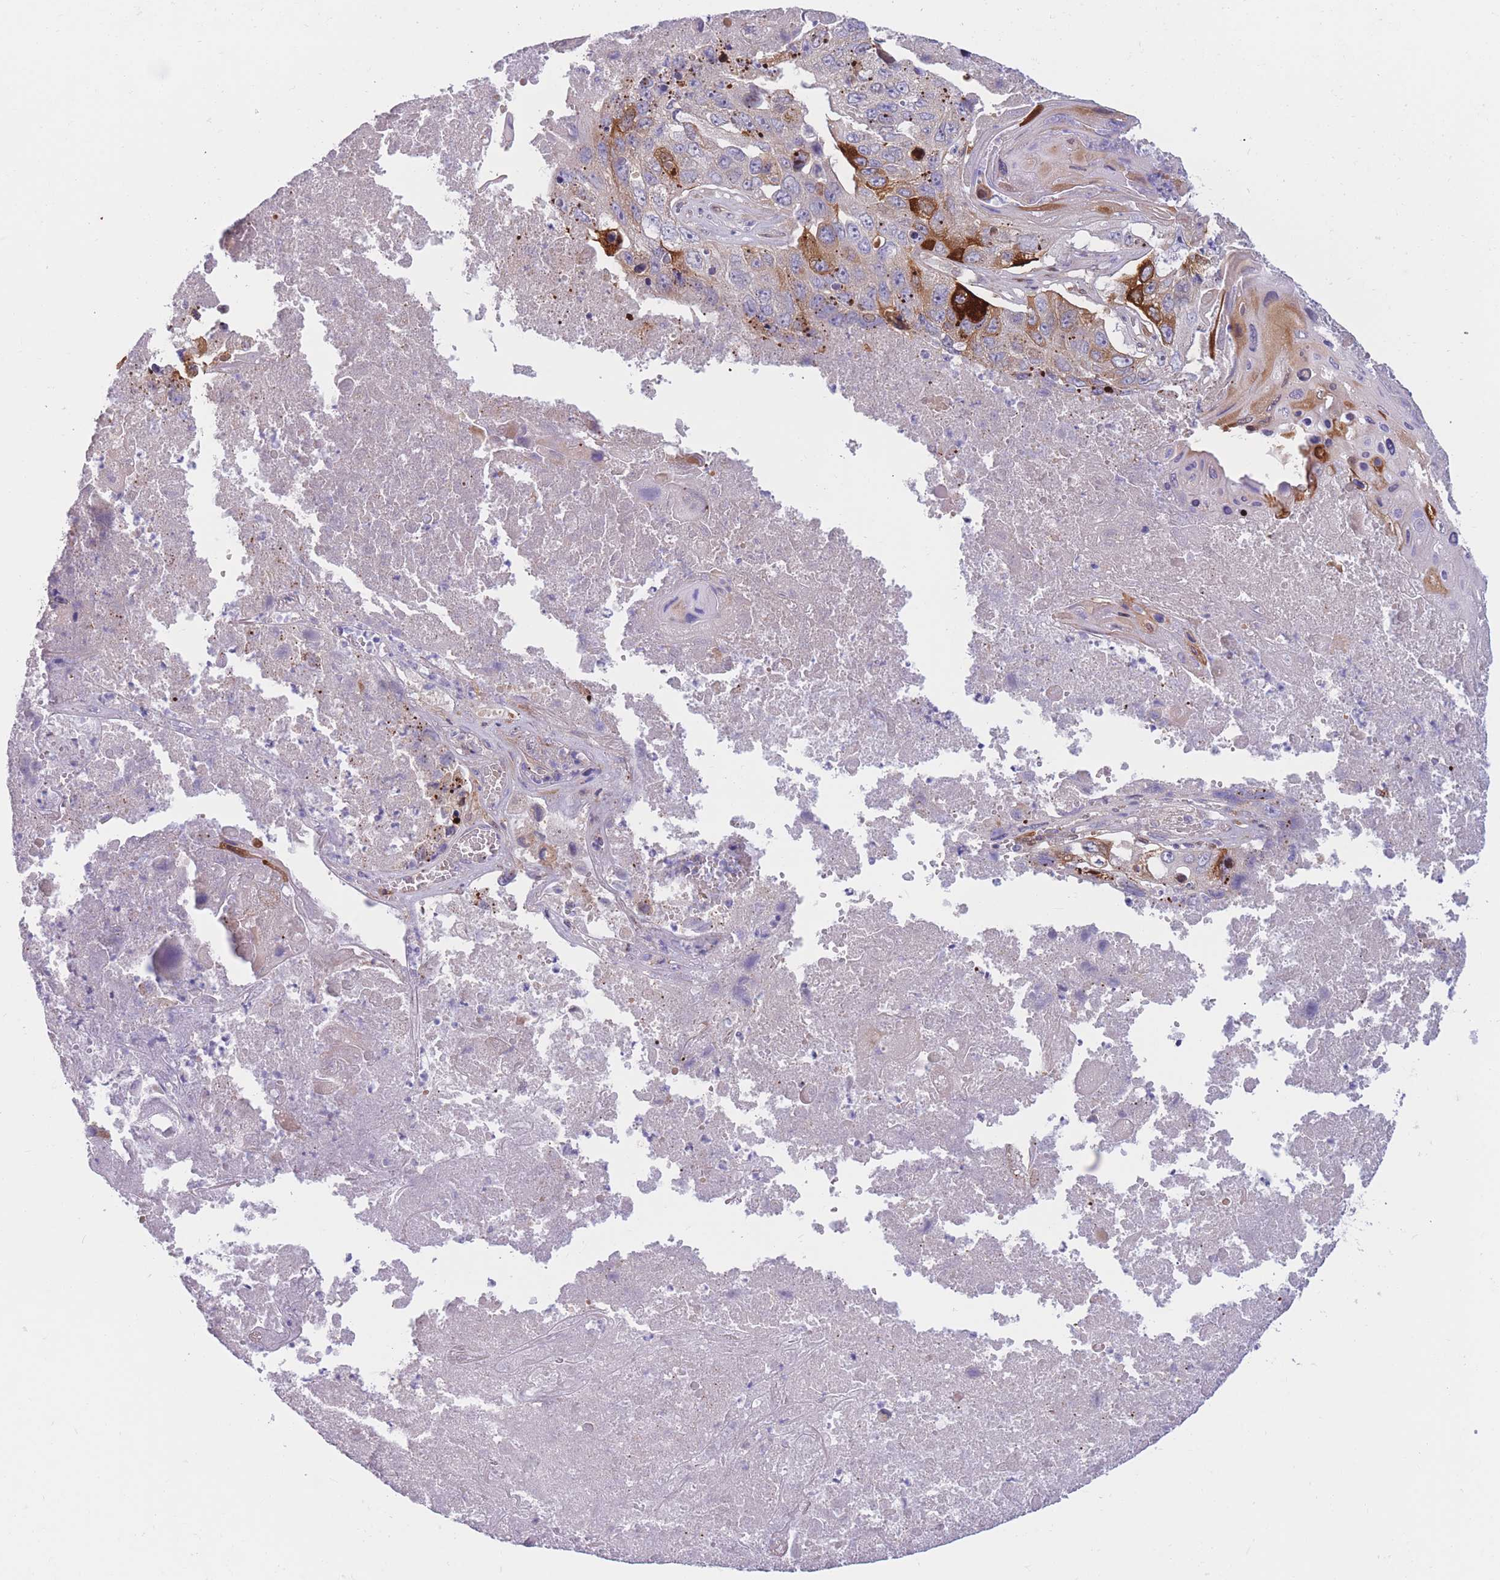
{"staining": {"intensity": "strong", "quantity": "25%-75%", "location": "cytoplasmic/membranous"}, "tissue": "lung cancer", "cell_type": "Tumor cells", "image_type": "cancer", "snomed": [{"axis": "morphology", "description": "Squamous cell carcinoma, NOS"}, {"axis": "topography", "description": "Lung"}], "caption": "Protein staining of lung cancer (squamous cell carcinoma) tissue reveals strong cytoplasmic/membranous expression in approximately 25%-75% of tumor cells. The protein of interest is shown in brown color, while the nuclei are stained blue.", "gene": "PDE4A", "patient": {"sex": "male", "age": 61}}